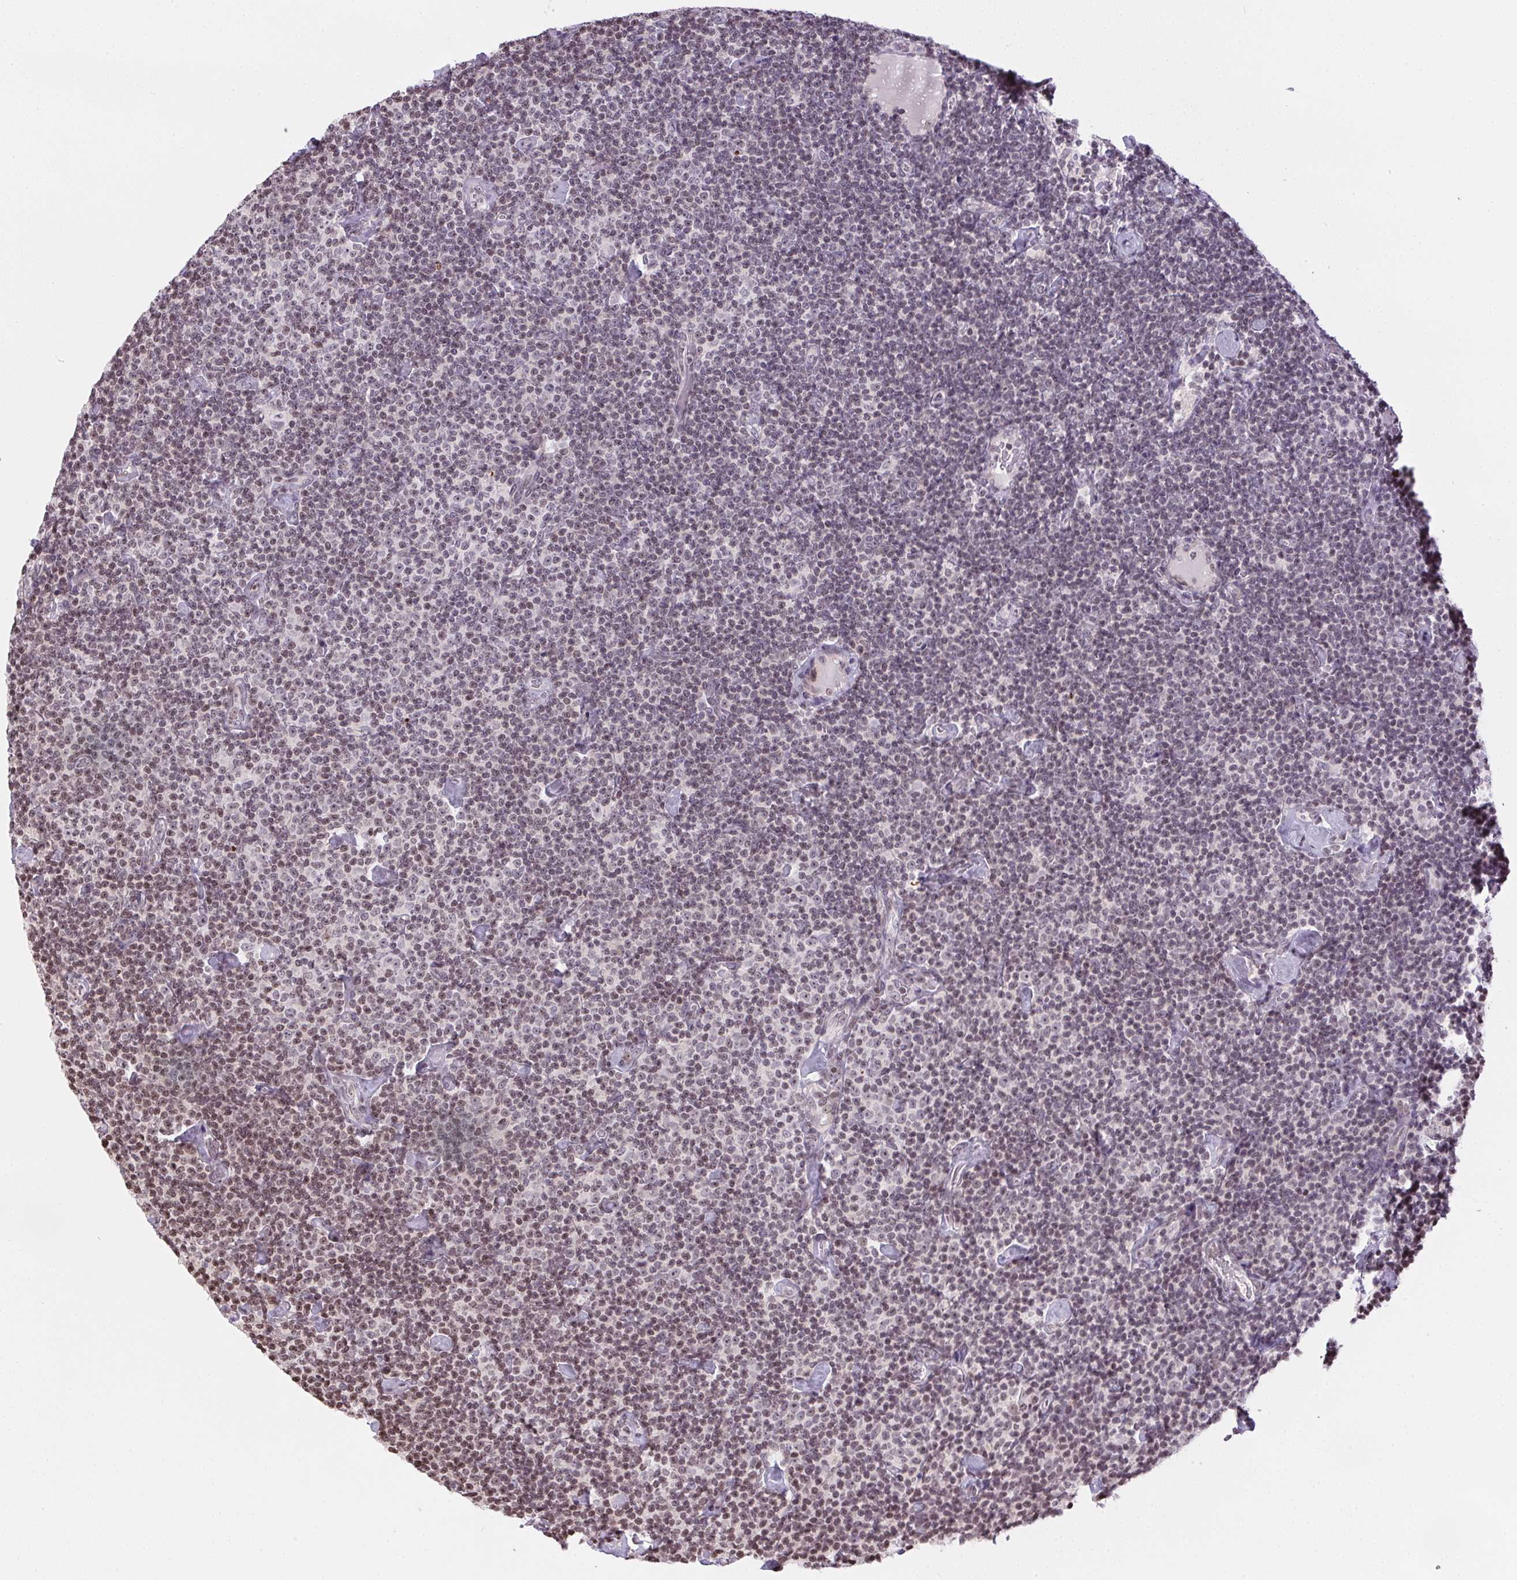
{"staining": {"intensity": "weak", "quantity": "25%-75%", "location": "nuclear"}, "tissue": "lymphoma", "cell_type": "Tumor cells", "image_type": "cancer", "snomed": [{"axis": "morphology", "description": "Malignant lymphoma, non-Hodgkin's type, Low grade"}, {"axis": "topography", "description": "Lymph node"}], "caption": "This histopathology image displays malignant lymphoma, non-Hodgkin's type (low-grade) stained with immunohistochemistry to label a protein in brown. The nuclear of tumor cells show weak positivity for the protein. Nuclei are counter-stained blue.", "gene": "RNF181", "patient": {"sex": "male", "age": 81}}